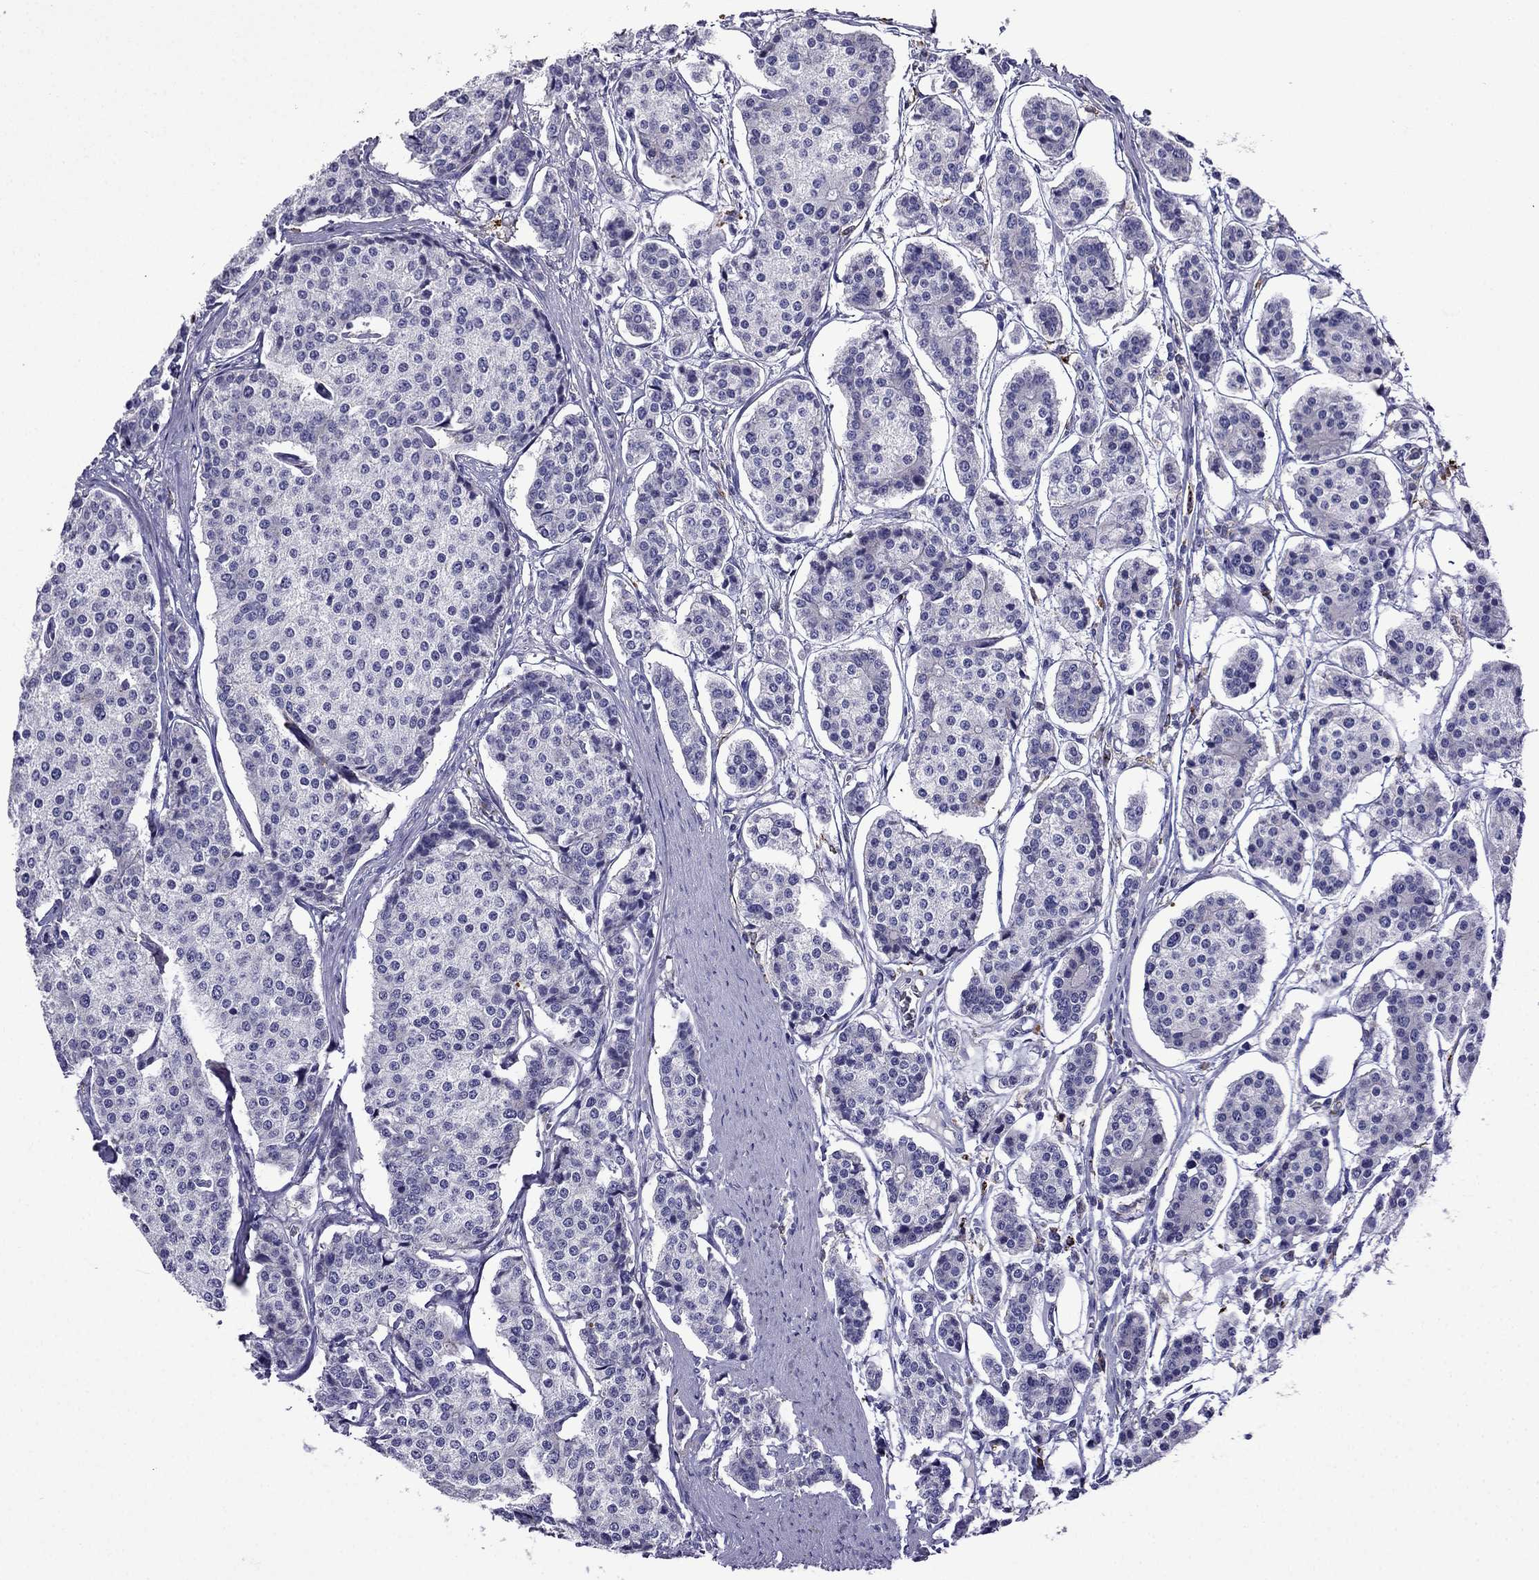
{"staining": {"intensity": "negative", "quantity": "none", "location": "none"}, "tissue": "carcinoid", "cell_type": "Tumor cells", "image_type": "cancer", "snomed": [{"axis": "morphology", "description": "Carcinoid, malignant, NOS"}, {"axis": "topography", "description": "Small intestine"}], "caption": "Human carcinoid stained for a protein using IHC shows no positivity in tumor cells.", "gene": "TSSK4", "patient": {"sex": "female", "age": 65}}